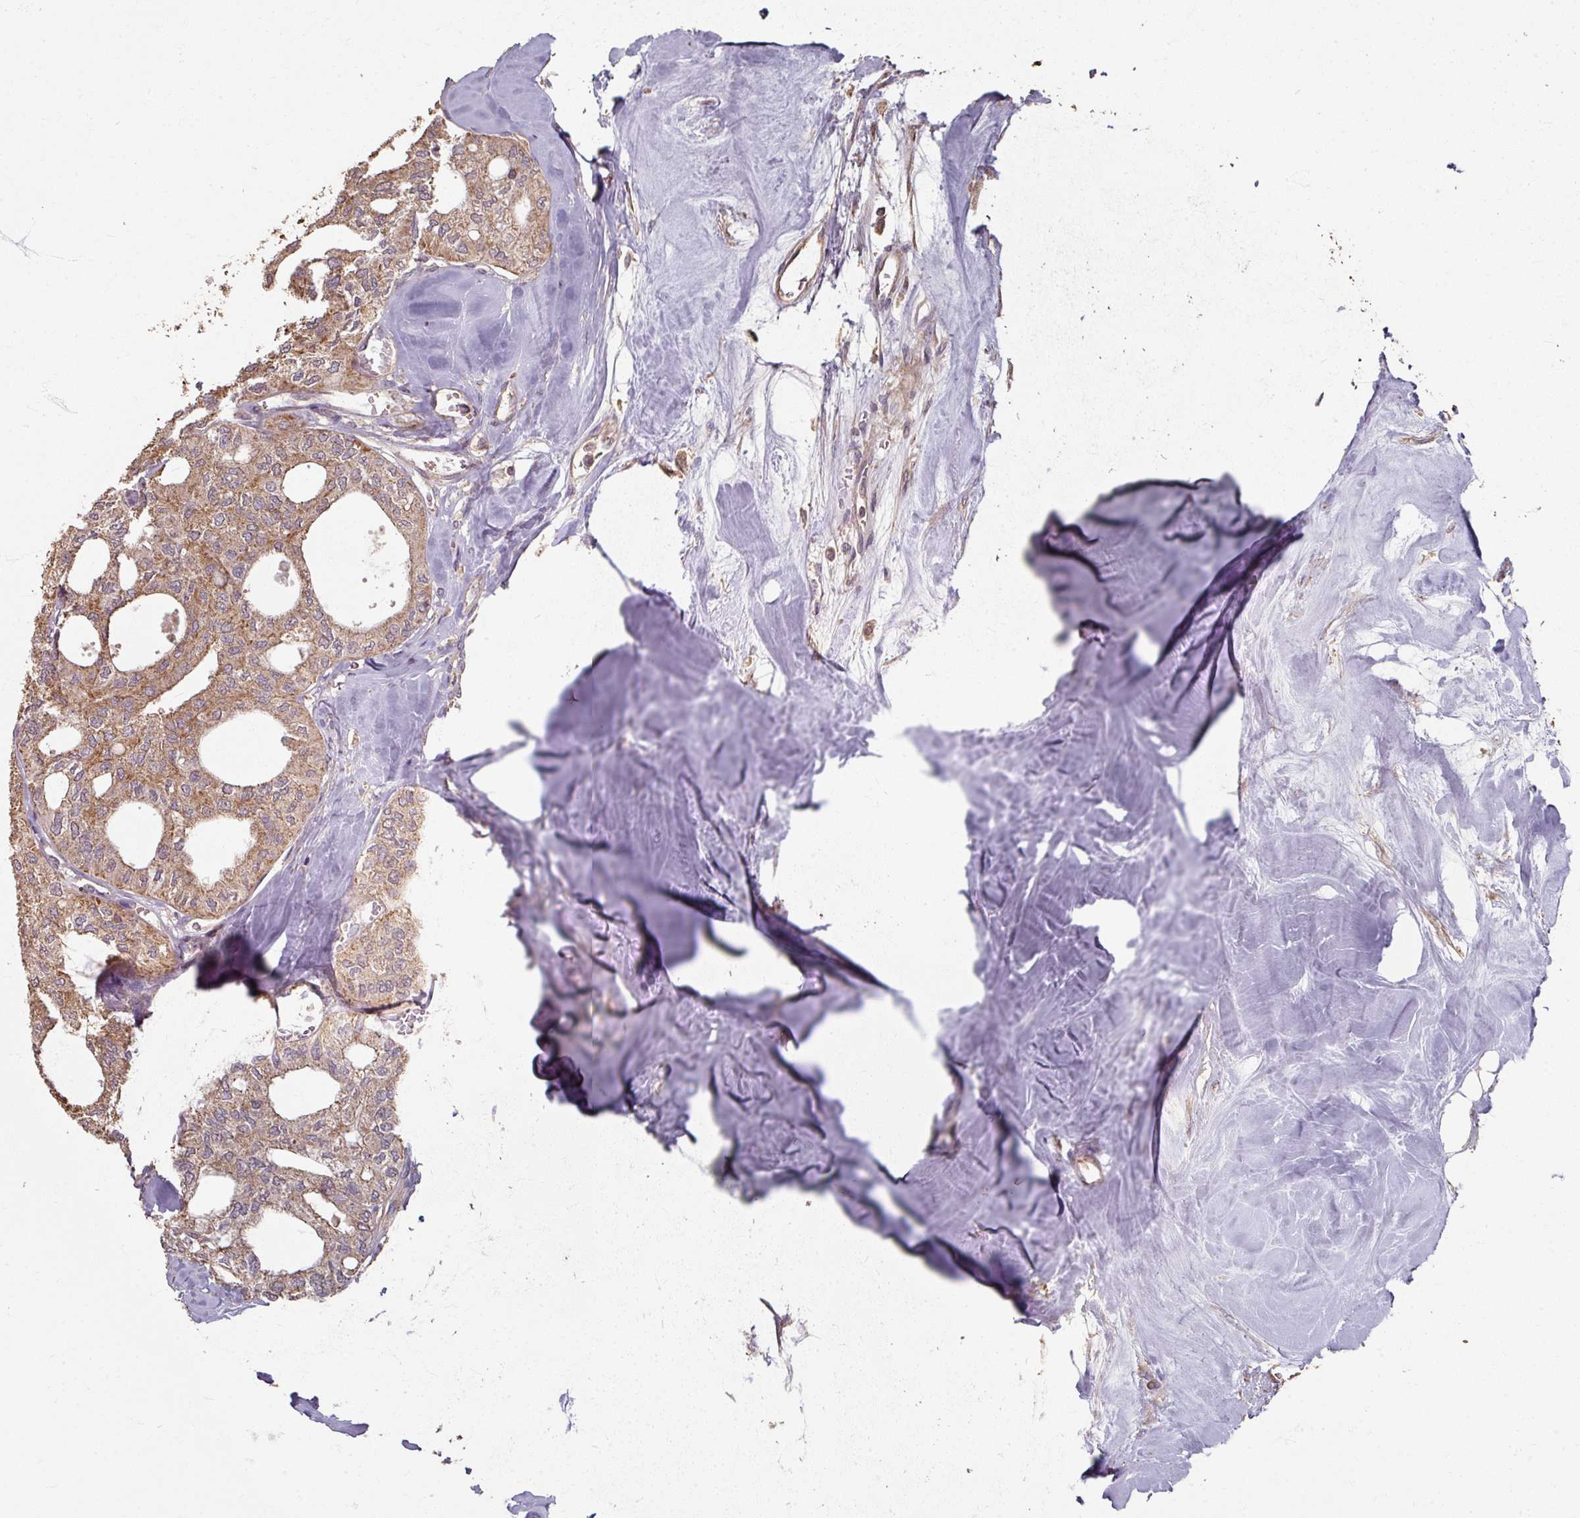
{"staining": {"intensity": "moderate", "quantity": ">75%", "location": "cytoplasmic/membranous"}, "tissue": "thyroid cancer", "cell_type": "Tumor cells", "image_type": "cancer", "snomed": [{"axis": "morphology", "description": "Follicular adenoma carcinoma, NOS"}, {"axis": "topography", "description": "Thyroid gland"}], "caption": "The image shows a brown stain indicating the presence of a protein in the cytoplasmic/membranous of tumor cells in thyroid cancer (follicular adenoma carcinoma).", "gene": "CCDC68", "patient": {"sex": "male", "age": 75}}